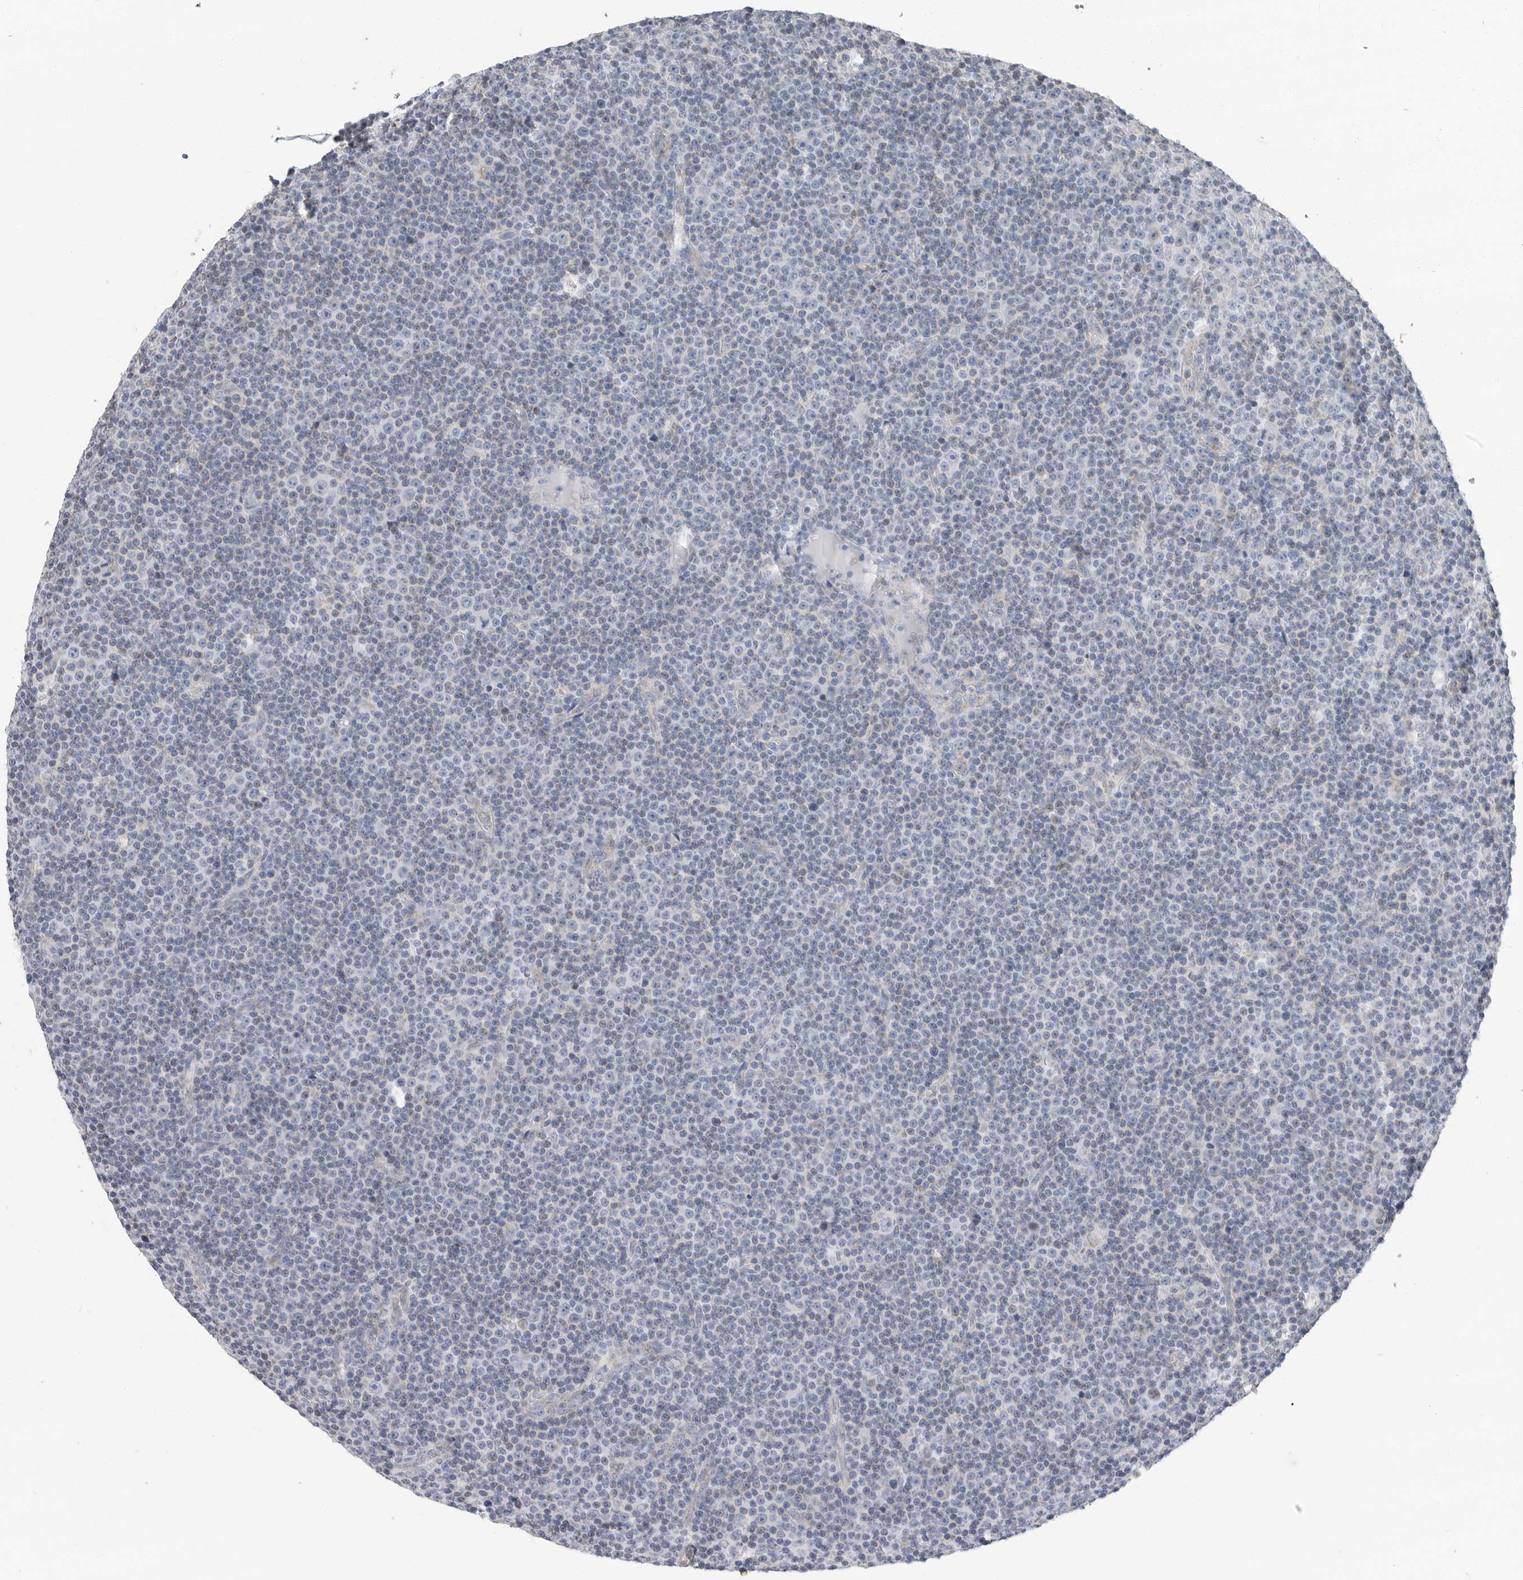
{"staining": {"intensity": "negative", "quantity": "none", "location": "none"}, "tissue": "lymphoma", "cell_type": "Tumor cells", "image_type": "cancer", "snomed": [{"axis": "morphology", "description": "Malignant lymphoma, non-Hodgkin's type, Low grade"}, {"axis": "topography", "description": "Lymph node"}], "caption": "The photomicrograph exhibits no significant staining in tumor cells of malignant lymphoma, non-Hodgkin's type (low-grade). The staining is performed using DAB (3,3'-diaminobenzidine) brown chromogen with nuclei counter-stained in using hematoxylin.", "gene": "PLN", "patient": {"sex": "female", "age": 67}}